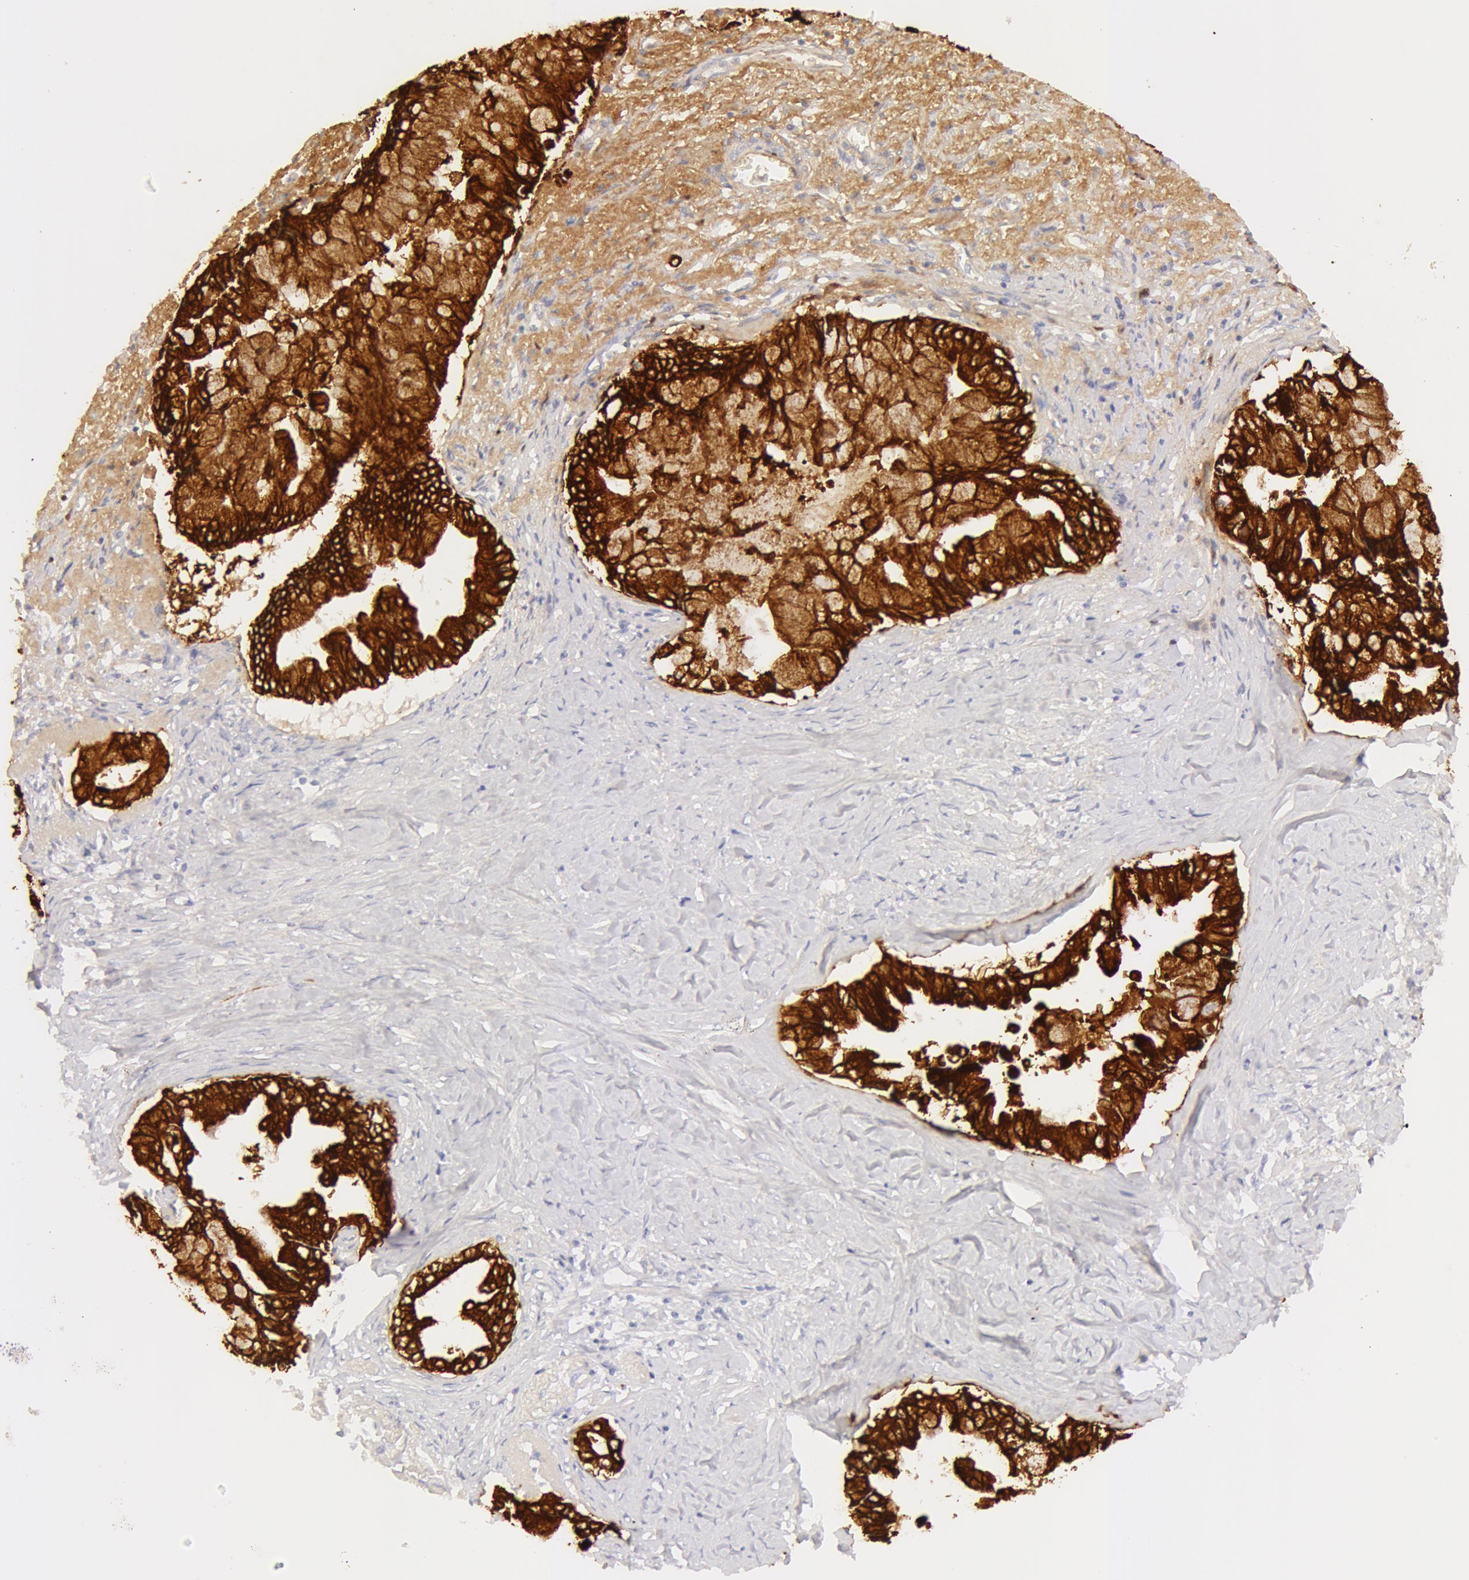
{"staining": {"intensity": "strong", "quantity": ">75%", "location": "cytoplasmic/membranous"}, "tissue": "pancreatic cancer", "cell_type": "Tumor cells", "image_type": "cancer", "snomed": [{"axis": "morphology", "description": "Adenocarcinoma, NOS"}, {"axis": "topography", "description": "Pancreas"}], "caption": "Protein expression analysis of pancreatic adenocarcinoma displays strong cytoplasmic/membranous positivity in approximately >75% of tumor cells.", "gene": "KRT8", "patient": {"sex": "male", "age": 59}}